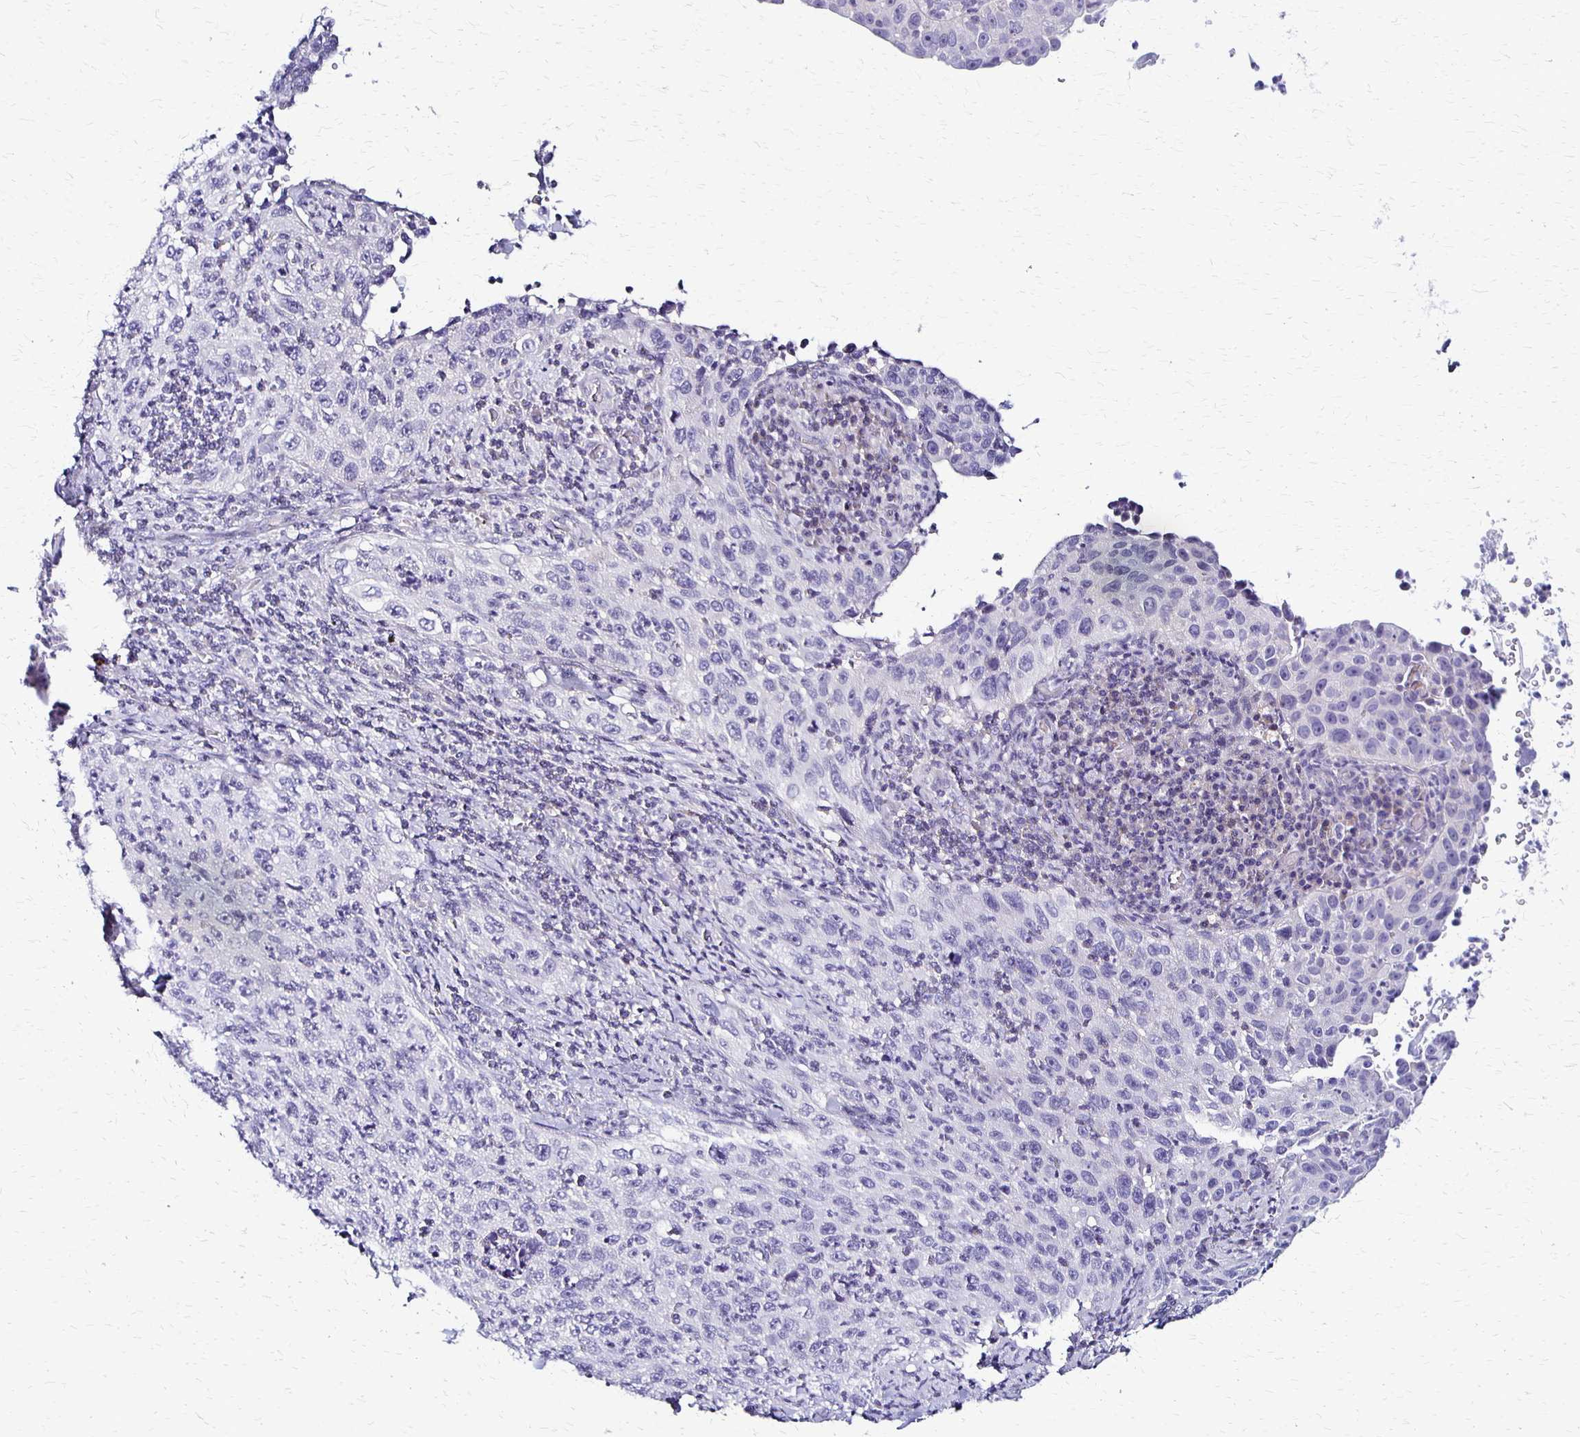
{"staining": {"intensity": "negative", "quantity": "none", "location": "none"}, "tissue": "cervical cancer", "cell_type": "Tumor cells", "image_type": "cancer", "snomed": [{"axis": "morphology", "description": "Squamous cell carcinoma, NOS"}, {"axis": "topography", "description": "Cervix"}], "caption": "Image shows no significant protein positivity in tumor cells of squamous cell carcinoma (cervical).", "gene": "RHOC", "patient": {"sex": "female", "age": 30}}